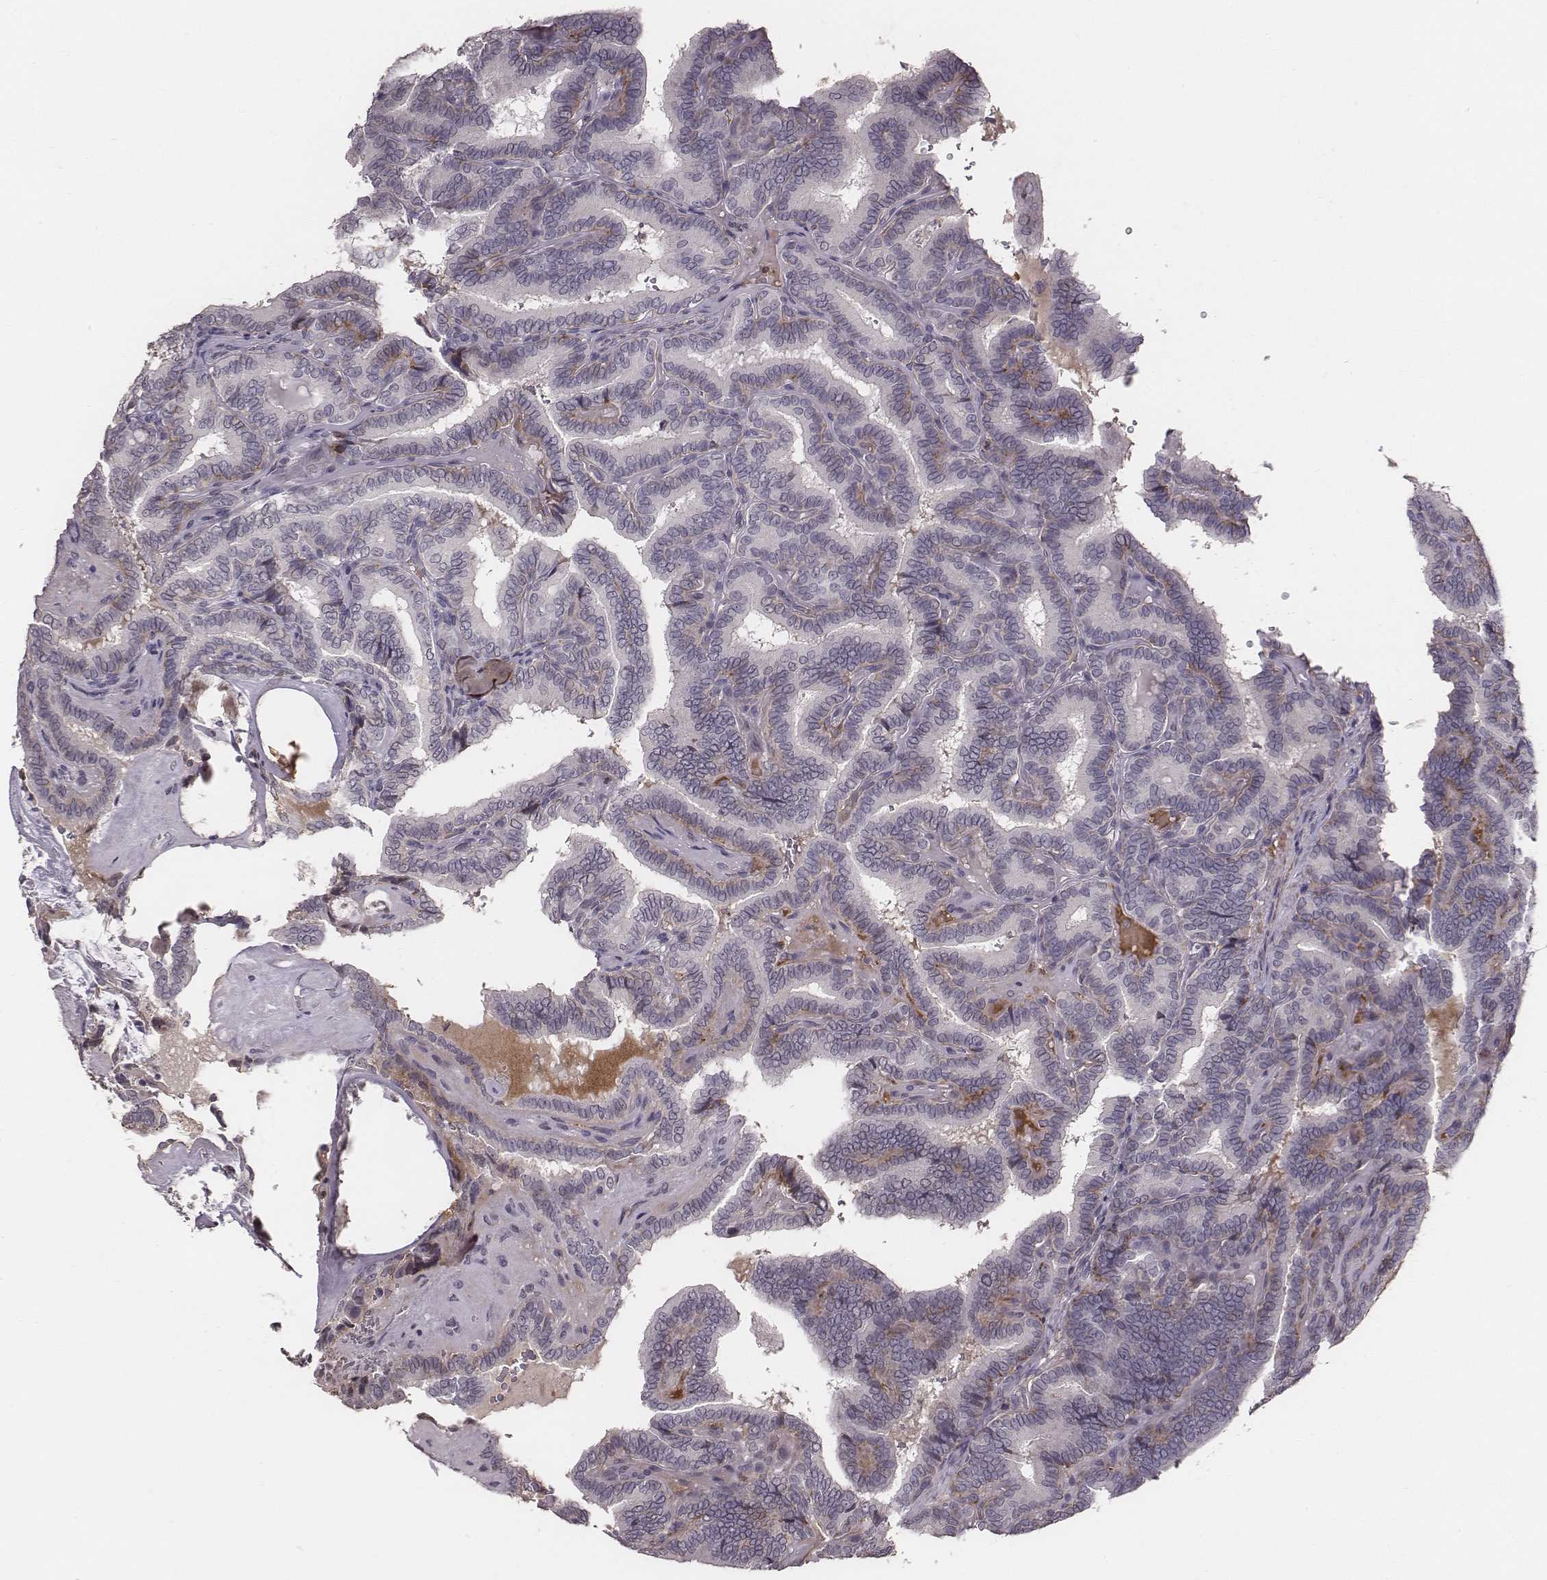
{"staining": {"intensity": "negative", "quantity": "none", "location": "none"}, "tissue": "thyroid cancer", "cell_type": "Tumor cells", "image_type": "cancer", "snomed": [{"axis": "morphology", "description": "Papillary adenocarcinoma, NOS"}, {"axis": "topography", "description": "Thyroid gland"}], "caption": "Image shows no significant protein expression in tumor cells of thyroid papillary adenocarcinoma. (Brightfield microscopy of DAB IHC at high magnification).", "gene": "SLC22A6", "patient": {"sex": "female", "age": 21}}